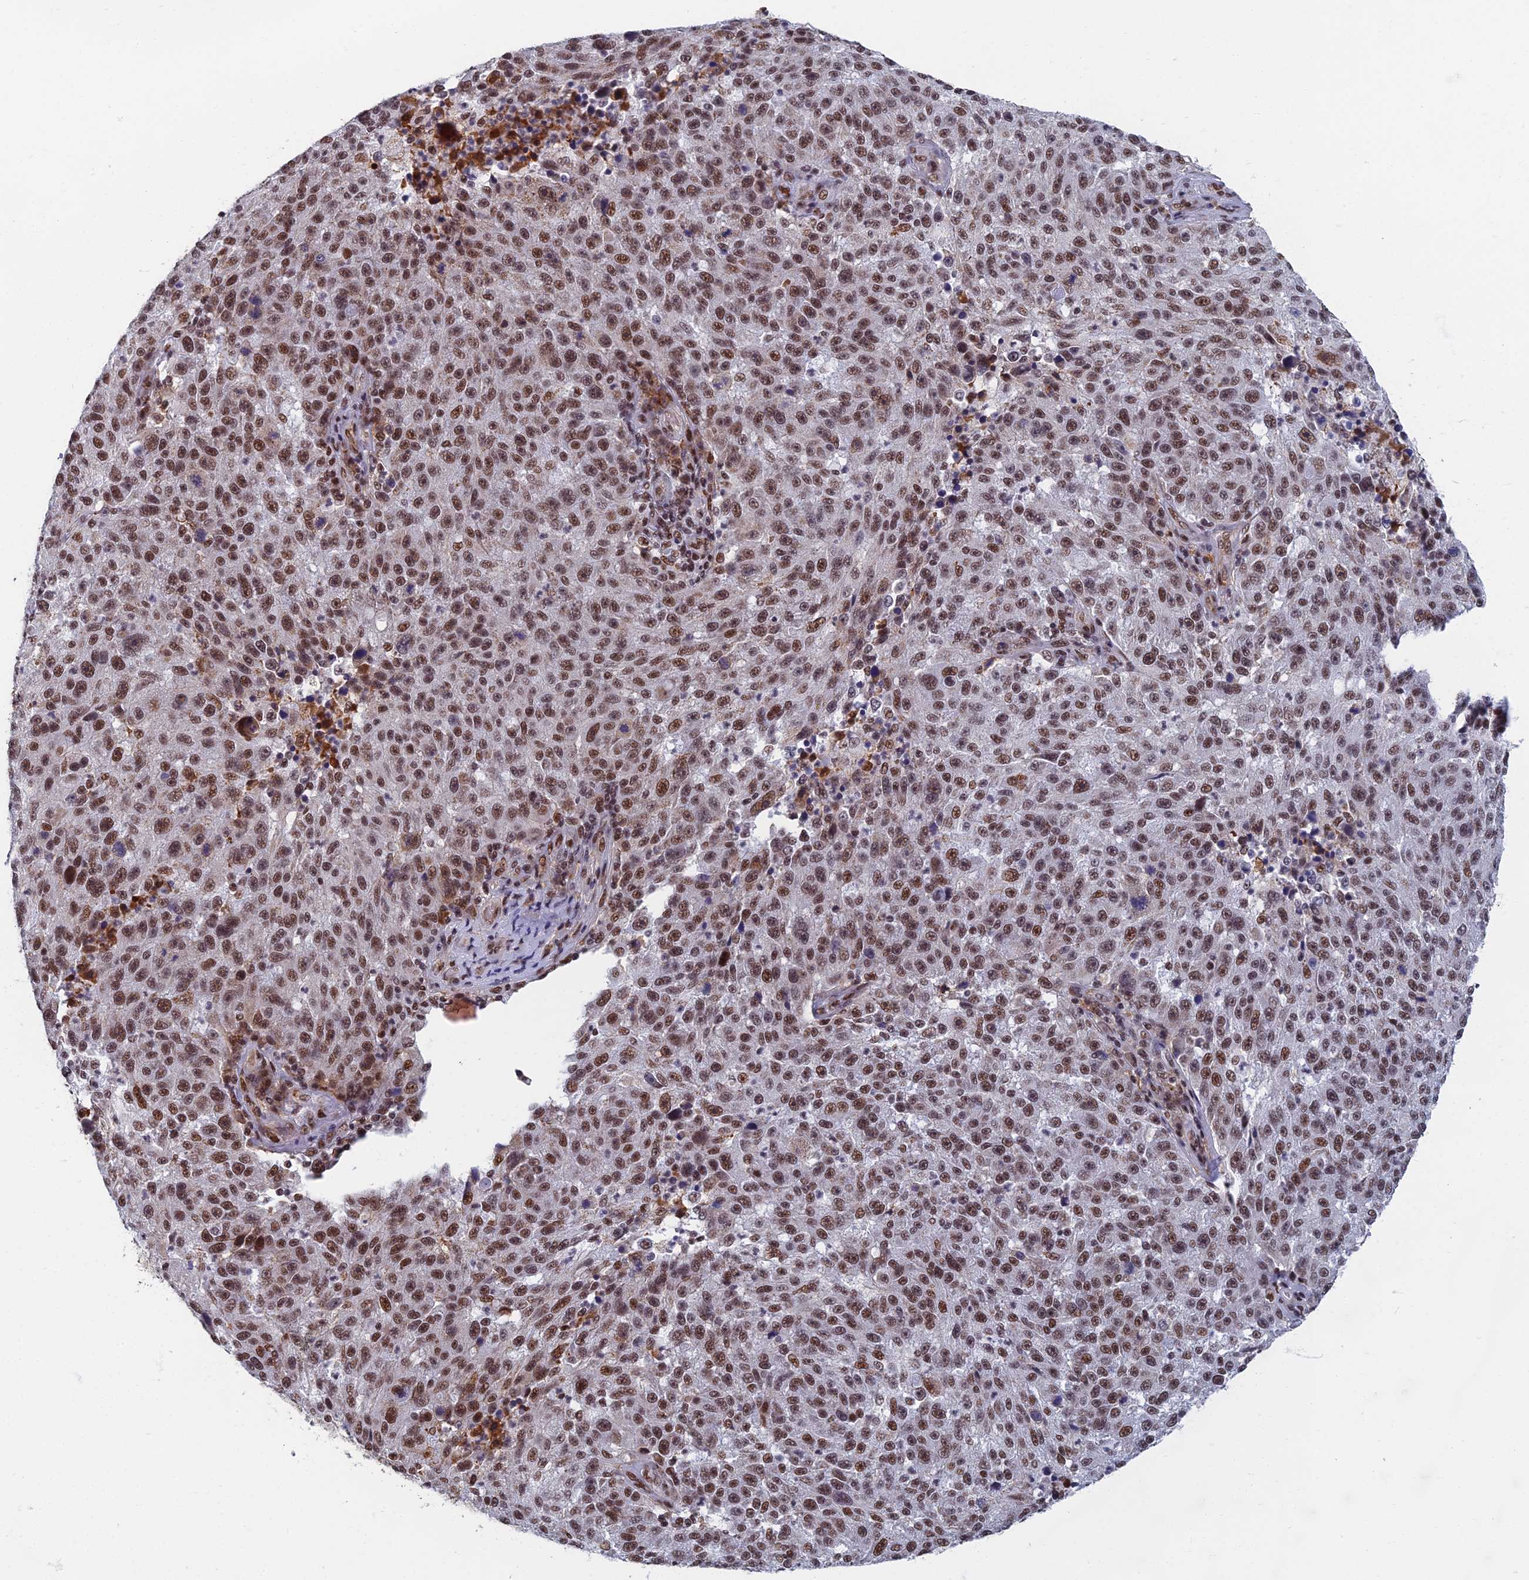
{"staining": {"intensity": "moderate", "quantity": ">75%", "location": "nuclear"}, "tissue": "melanoma", "cell_type": "Tumor cells", "image_type": "cancer", "snomed": [{"axis": "morphology", "description": "Malignant melanoma, NOS"}, {"axis": "topography", "description": "Skin"}], "caption": "Immunohistochemistry (IHC) (DAB (3,3'-diaminobenzidine)) staining of malignant melanoma exhibits moderate nuclear protein positivity in about >75% of tumor cells. The protein of interest is shown in brown color, while the nuclei are stained blue.", "gene": "TAF13", "patient": {"sex": "male", "age": 53}}